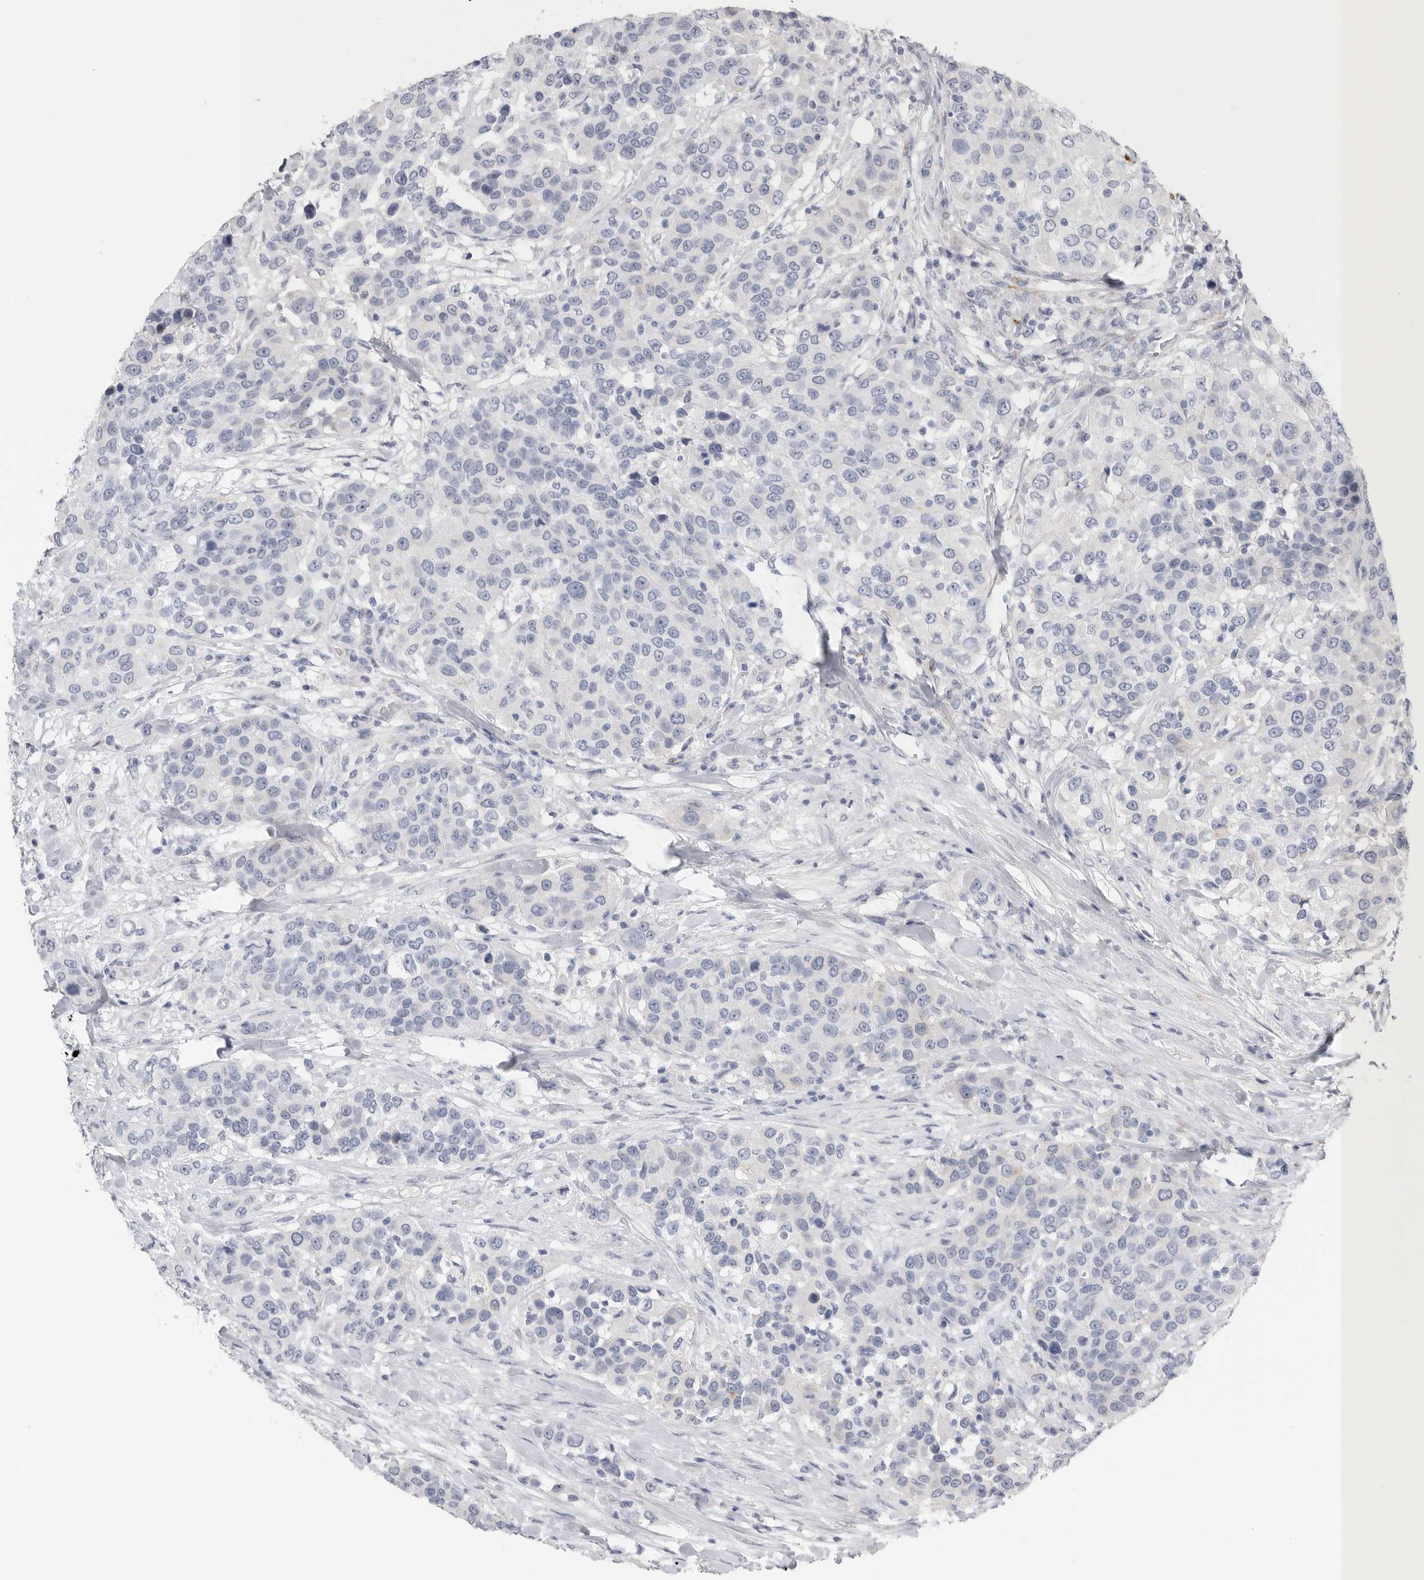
{"staining": {"intensity": "negative", "quantity": "none", "location": "none"}, "tissue": "urothelial cancer", "cell_type": "Tumor cells", "image_type": "cancer", "snomed": [{"axis": "morphology", "description": "Urothelial carcinoma, High grade"}, {"axis": "topography", "description": "Urinary bladder"}], "caption": "Micrograph shows no significant protein positivity in tumor cells of urothelial cancer.", "gene": "TIMP1", "patient": {"sex": "female", "age": 80}}